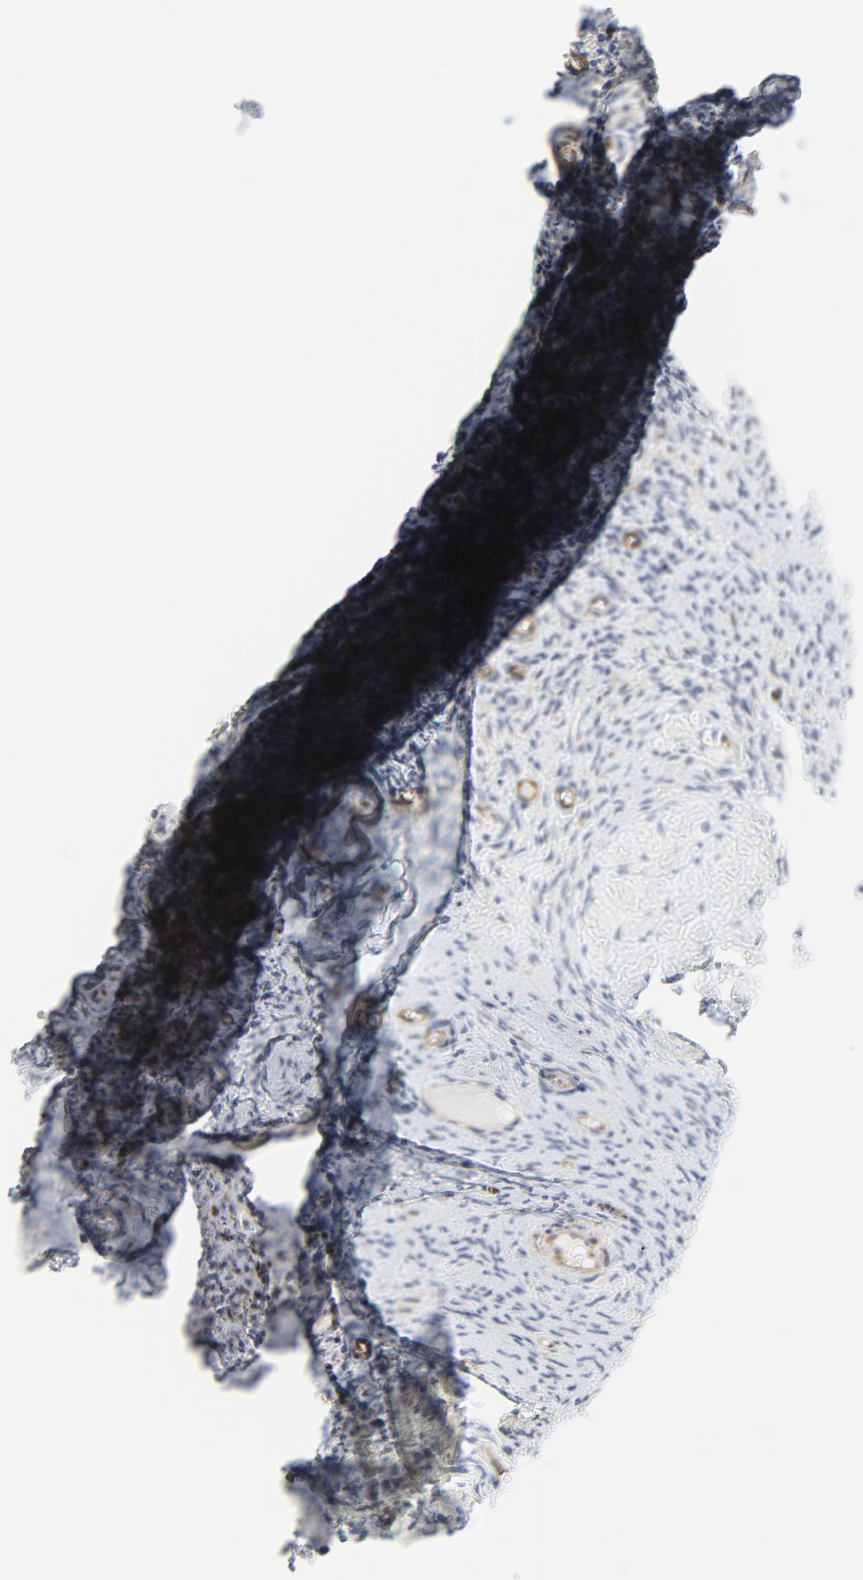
{"staining": {"intensity": "negative", "quantity": "none", "location": "none"}, "tissue": "ovary", "cell_type": "Ovarian stroma cells", "image_type": "normal", "snomed": [{"axis": "morphology", "description": "Normal tissue, NOS"}, {"axis": "topography", "description": "Ovary"}], "caption": "Immunohistochemistry image of benign ovary: ovary stained with DAB (3,3'-diaminobenzidine) demonstrates no significant protein staining in ovarian stroma cells. Brightfield microscopy of immunohistochemistry stained with DAB (3,3'-diaminobenzidine) (brown) and hematoxylin (blue), captured at high magnification.", "gene": "TUBB1", "patient": {"sex": "female", "age": 60}}